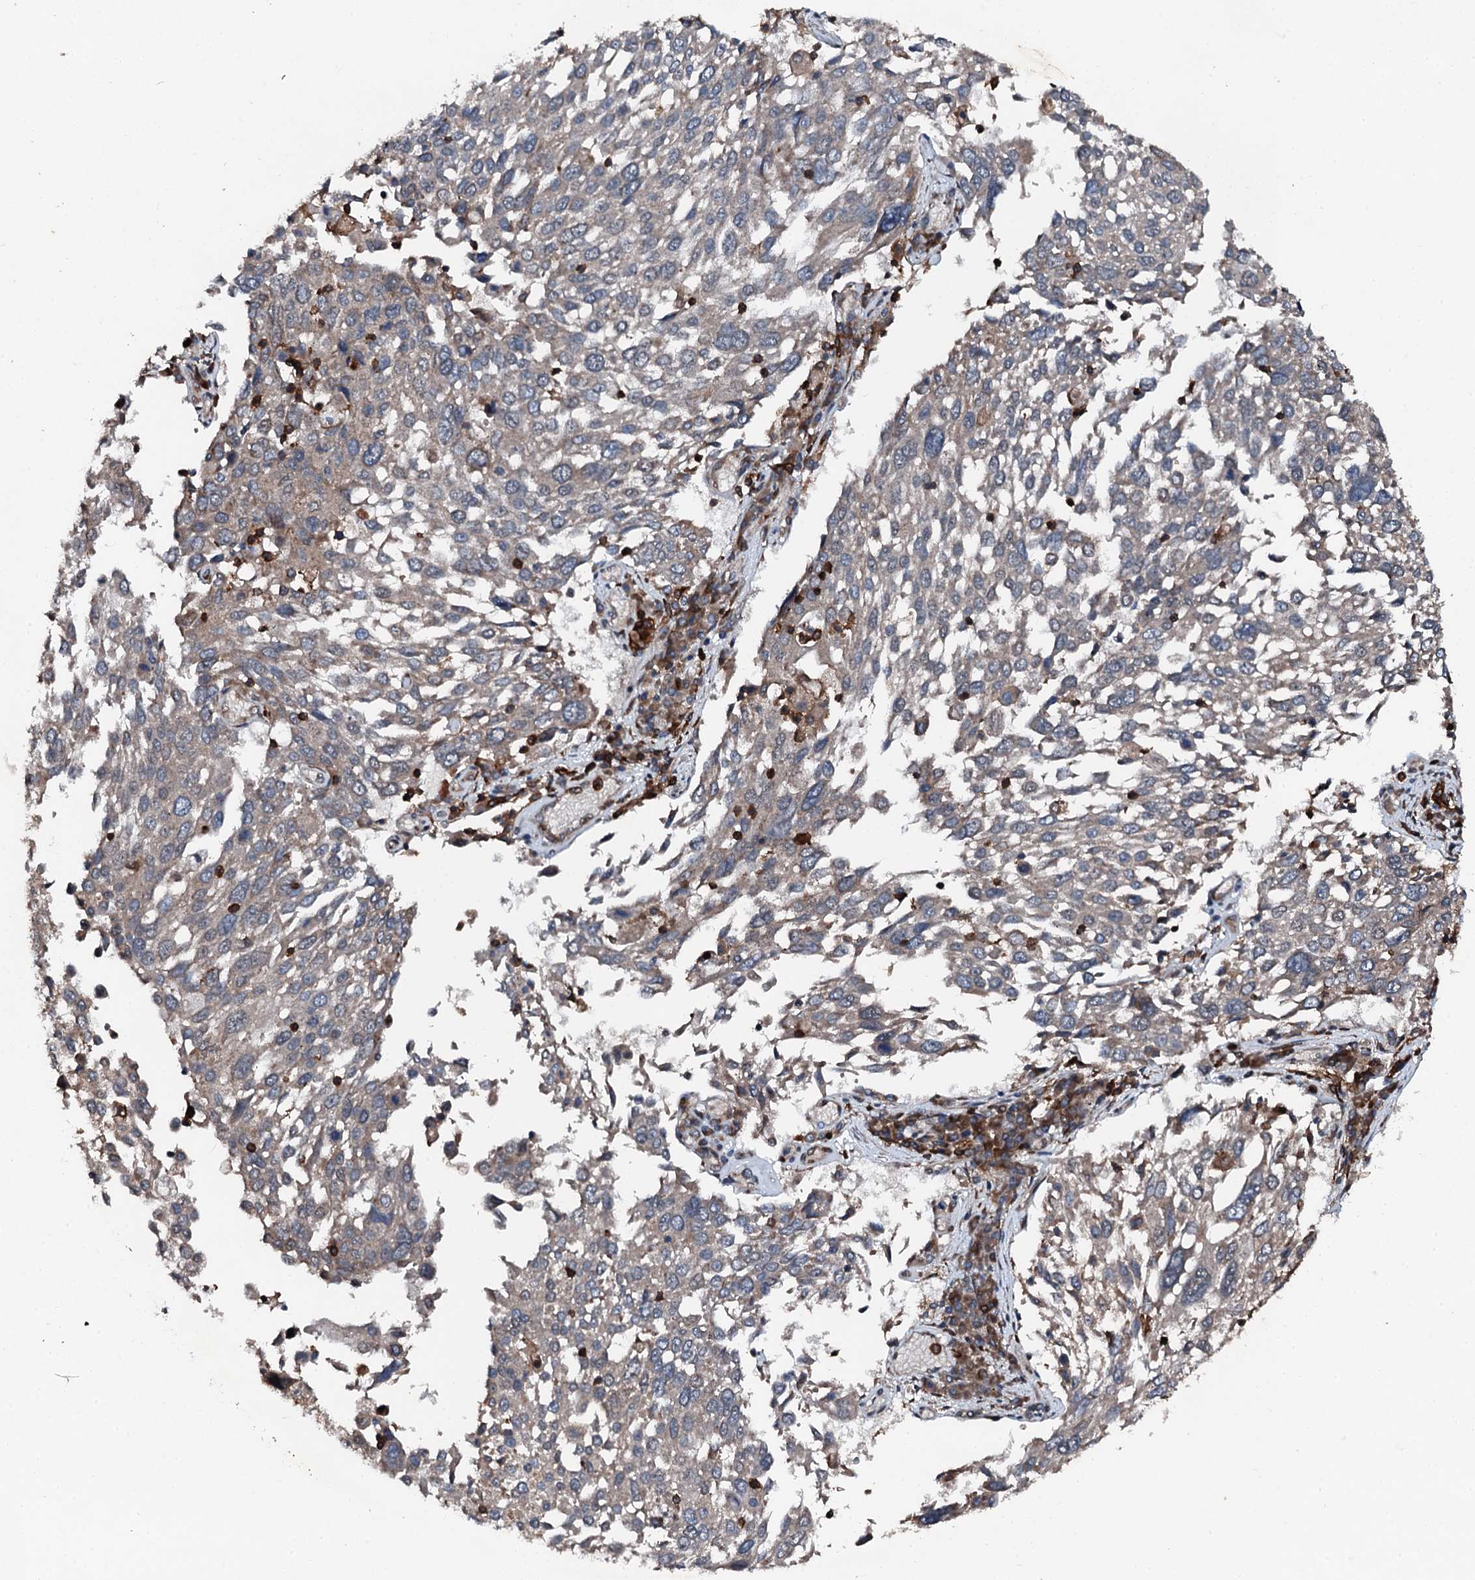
{"staining": {"intensity": "negative", "quantity": "none", "location": "none"}, "tissue": "lung cancer", "cell_type": "Tumor cells", "image_type": "cancer", "snomed": [{"axis": "morphology", "description": "Squamous cell carcinoma, NOS"}, {"axis": "topography", "description": "Lung"}], "caption": "Image shows no significant protein positivity in tumor cells of squamous cell carcinoma (lung).", "gene": "EDC4", "patient": {"sex": "male", "age": 65}}